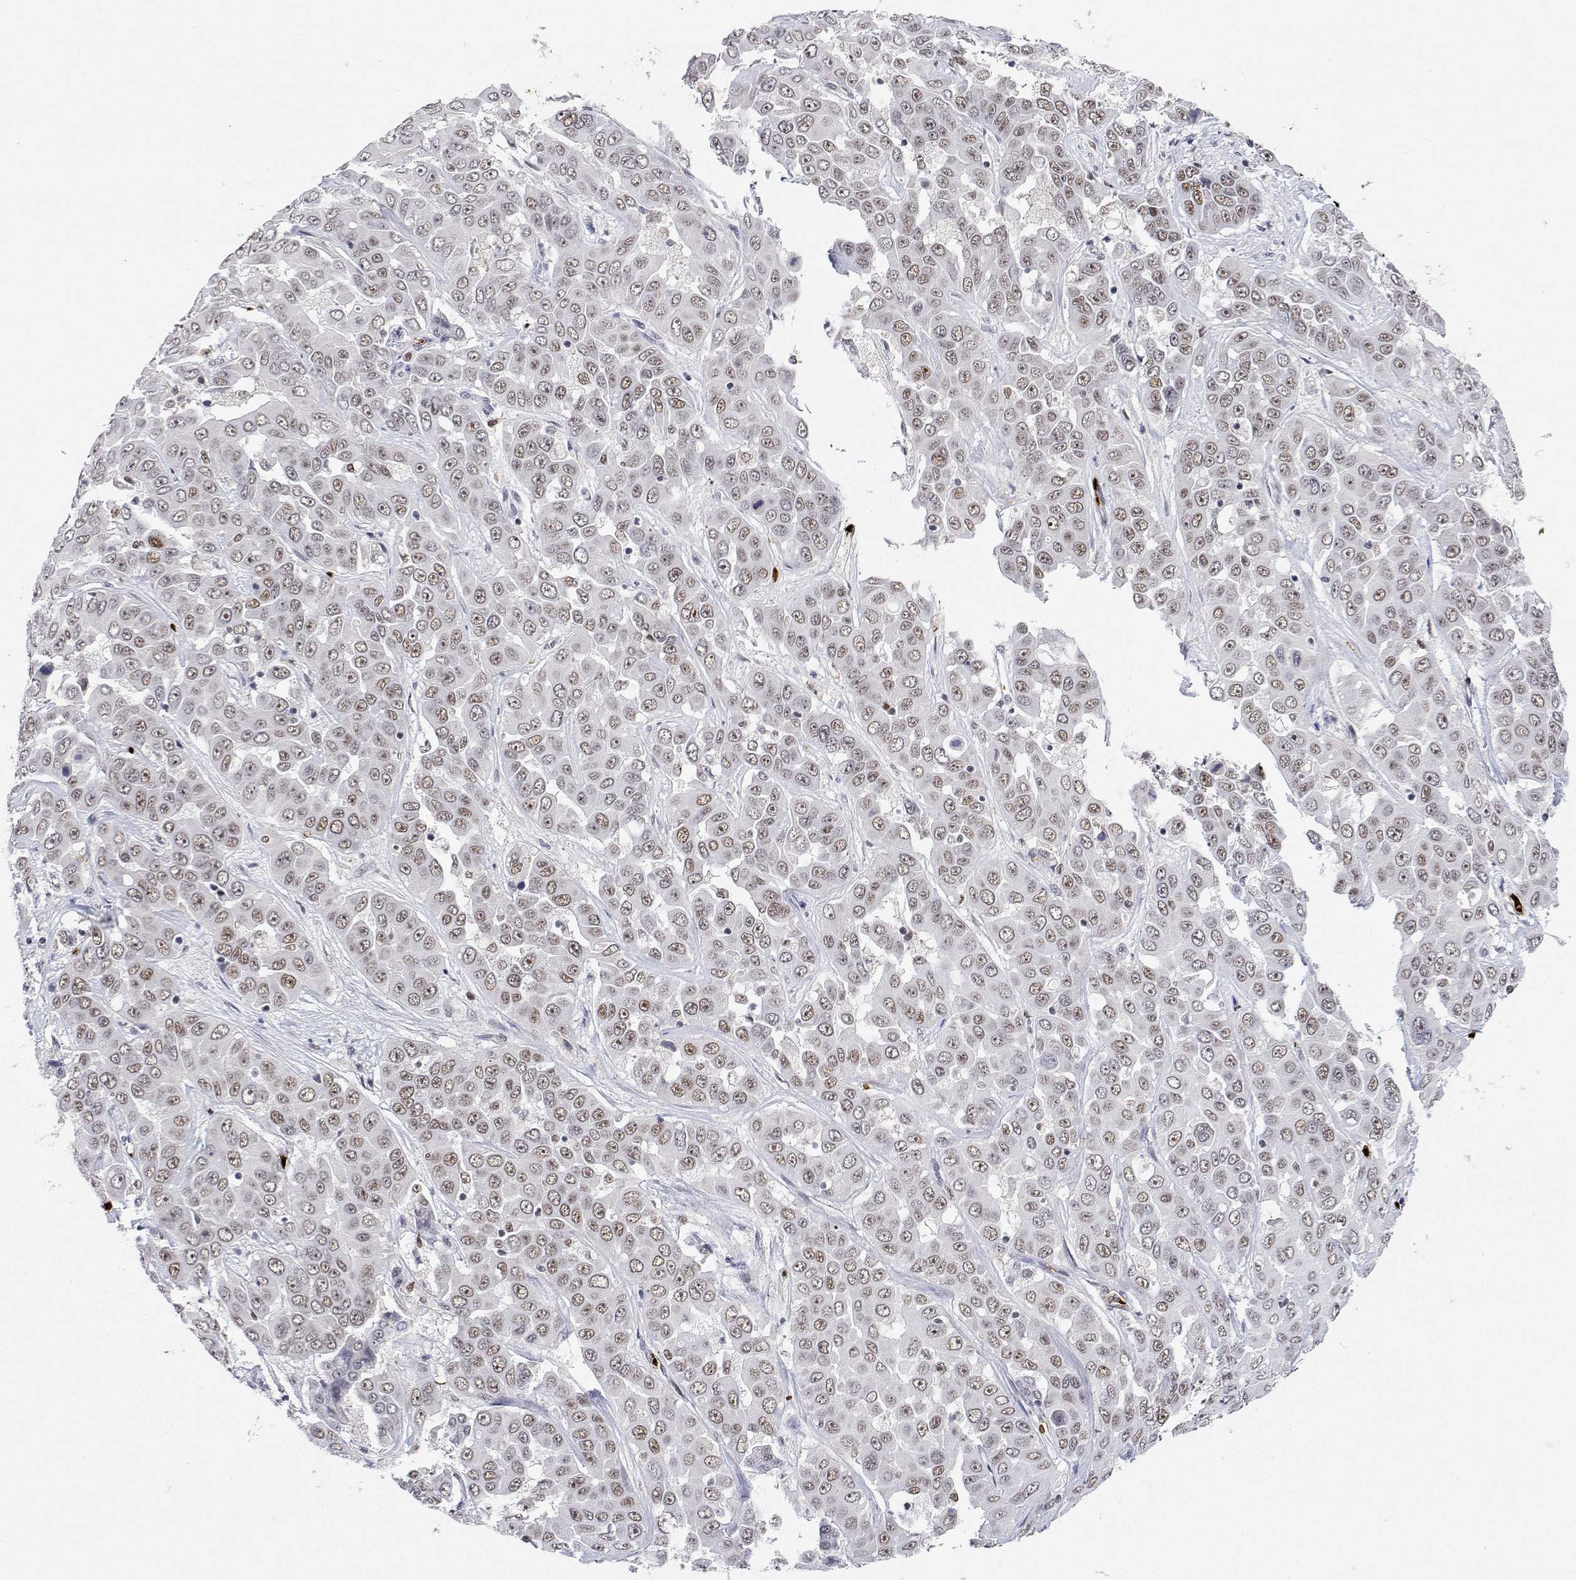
{"staining": {"intensity": "moderate", "quantity": ">75%", "location": "nuclear"}, "tissue": "liver cancer", "cell_type": "Tumor cells", "image_type": "cancer", "snomed": [{"axis": "morphology", "description": "Cholangiocarcinoma"}, {"axis": "topography", "description": "Liver"}], "caption": "Protein staining by immunohistochemistry (IHC) demonstrates moderate nuclear expression in about >75% of tumor cells in liver cancer (cholangiocarcinoma). (Brightfield microscopy of DAB IHC at high magnification).", "gene": "ADAR", "patient": {"sex": "female", "age": 52}}